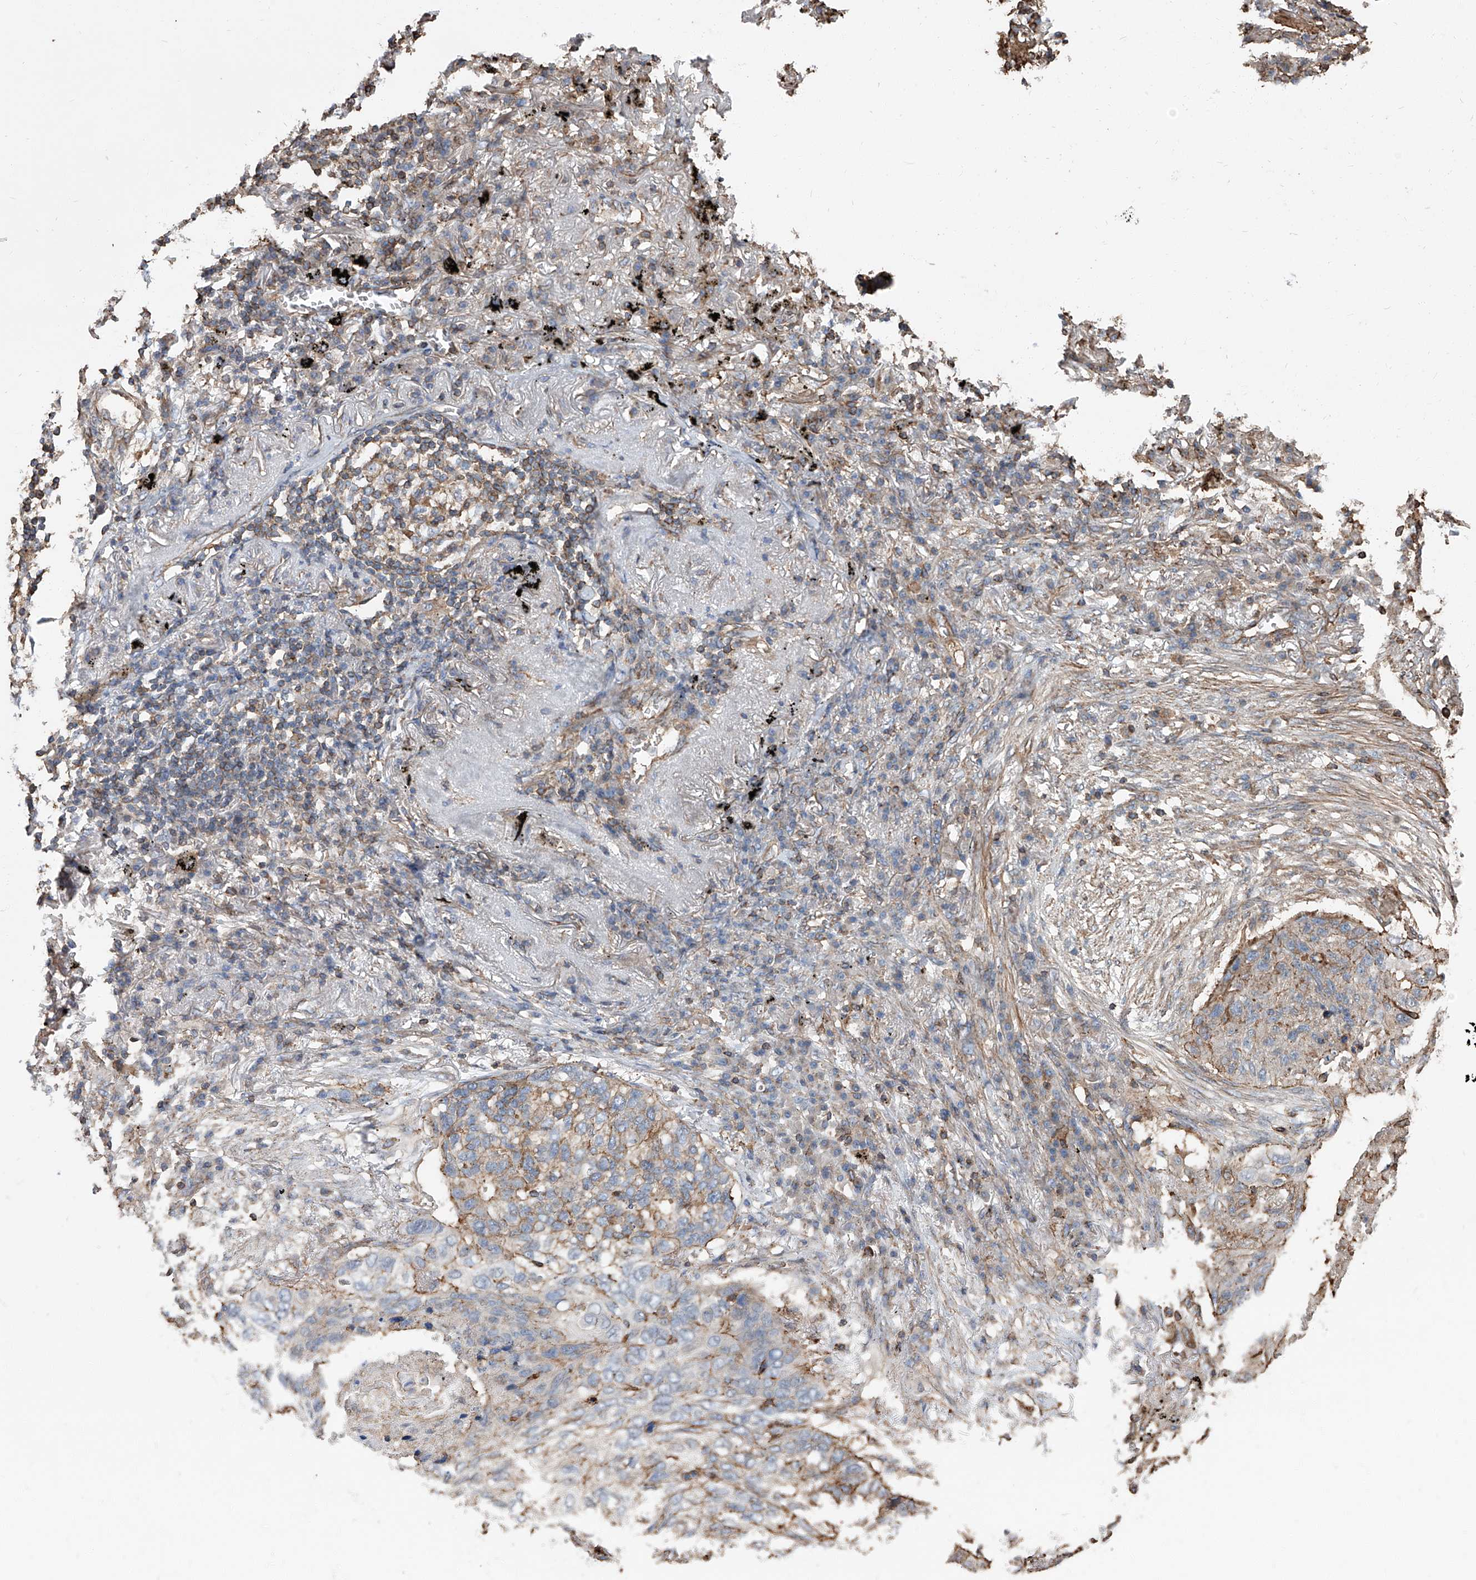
{"staining": {"intensity": "weak", "quantity": "<25%", "location": "cytoplasmic/membranous"}, "tissue": "lung cancer", "cell_type": "Tumor cells", "image_type": "cancer", "snomed": [{"axis": "morphology", "description": "Squamous cell carcinoma, NOS"}, {"axis": "topography", "description": "Lung"}], "caption": "The micrograph displays no significant positivity in tumor cells of squamous cell carcinoma (lung).", "gene": "PIEZO2", "patient": {"sex": "female", "age": 63}}